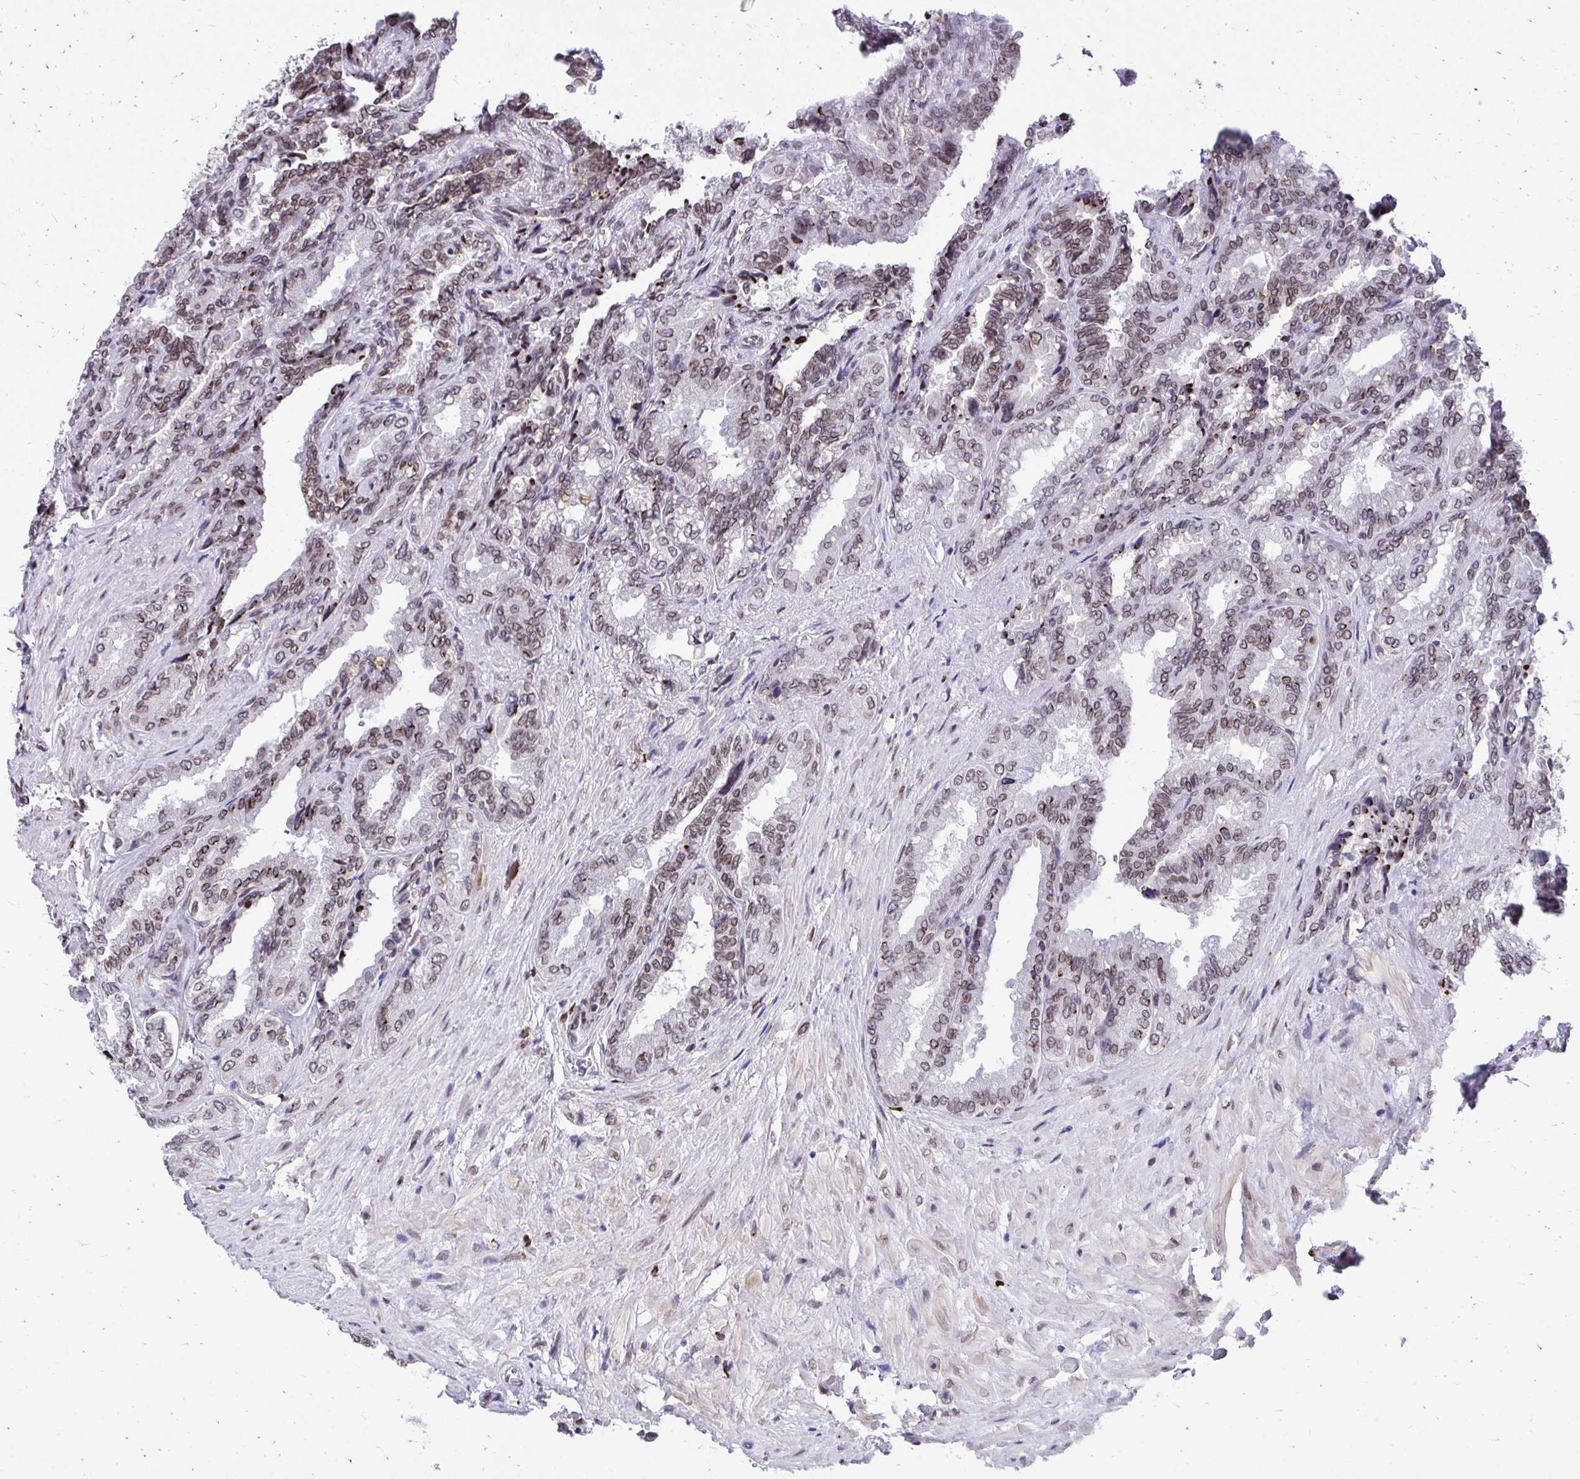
{"staining": {"intensity": "moderate", "quantity": ">75%", "location": "nuclear"}, "tissue": "seminal vesicle", "cell_type": "Glandular cells", "image_type": "normal", "snomed": [{"axis": "morphology", "description": "Normal tissue, NOS"}, {"axis": "topography", "description": "Seminal veicle"}], "caption": "Seminal vesicle stained with a protein marker shows moderate staining in glandular cells.", "gene": "BANF1", "patient": {"sex": "male", "age": 68}}